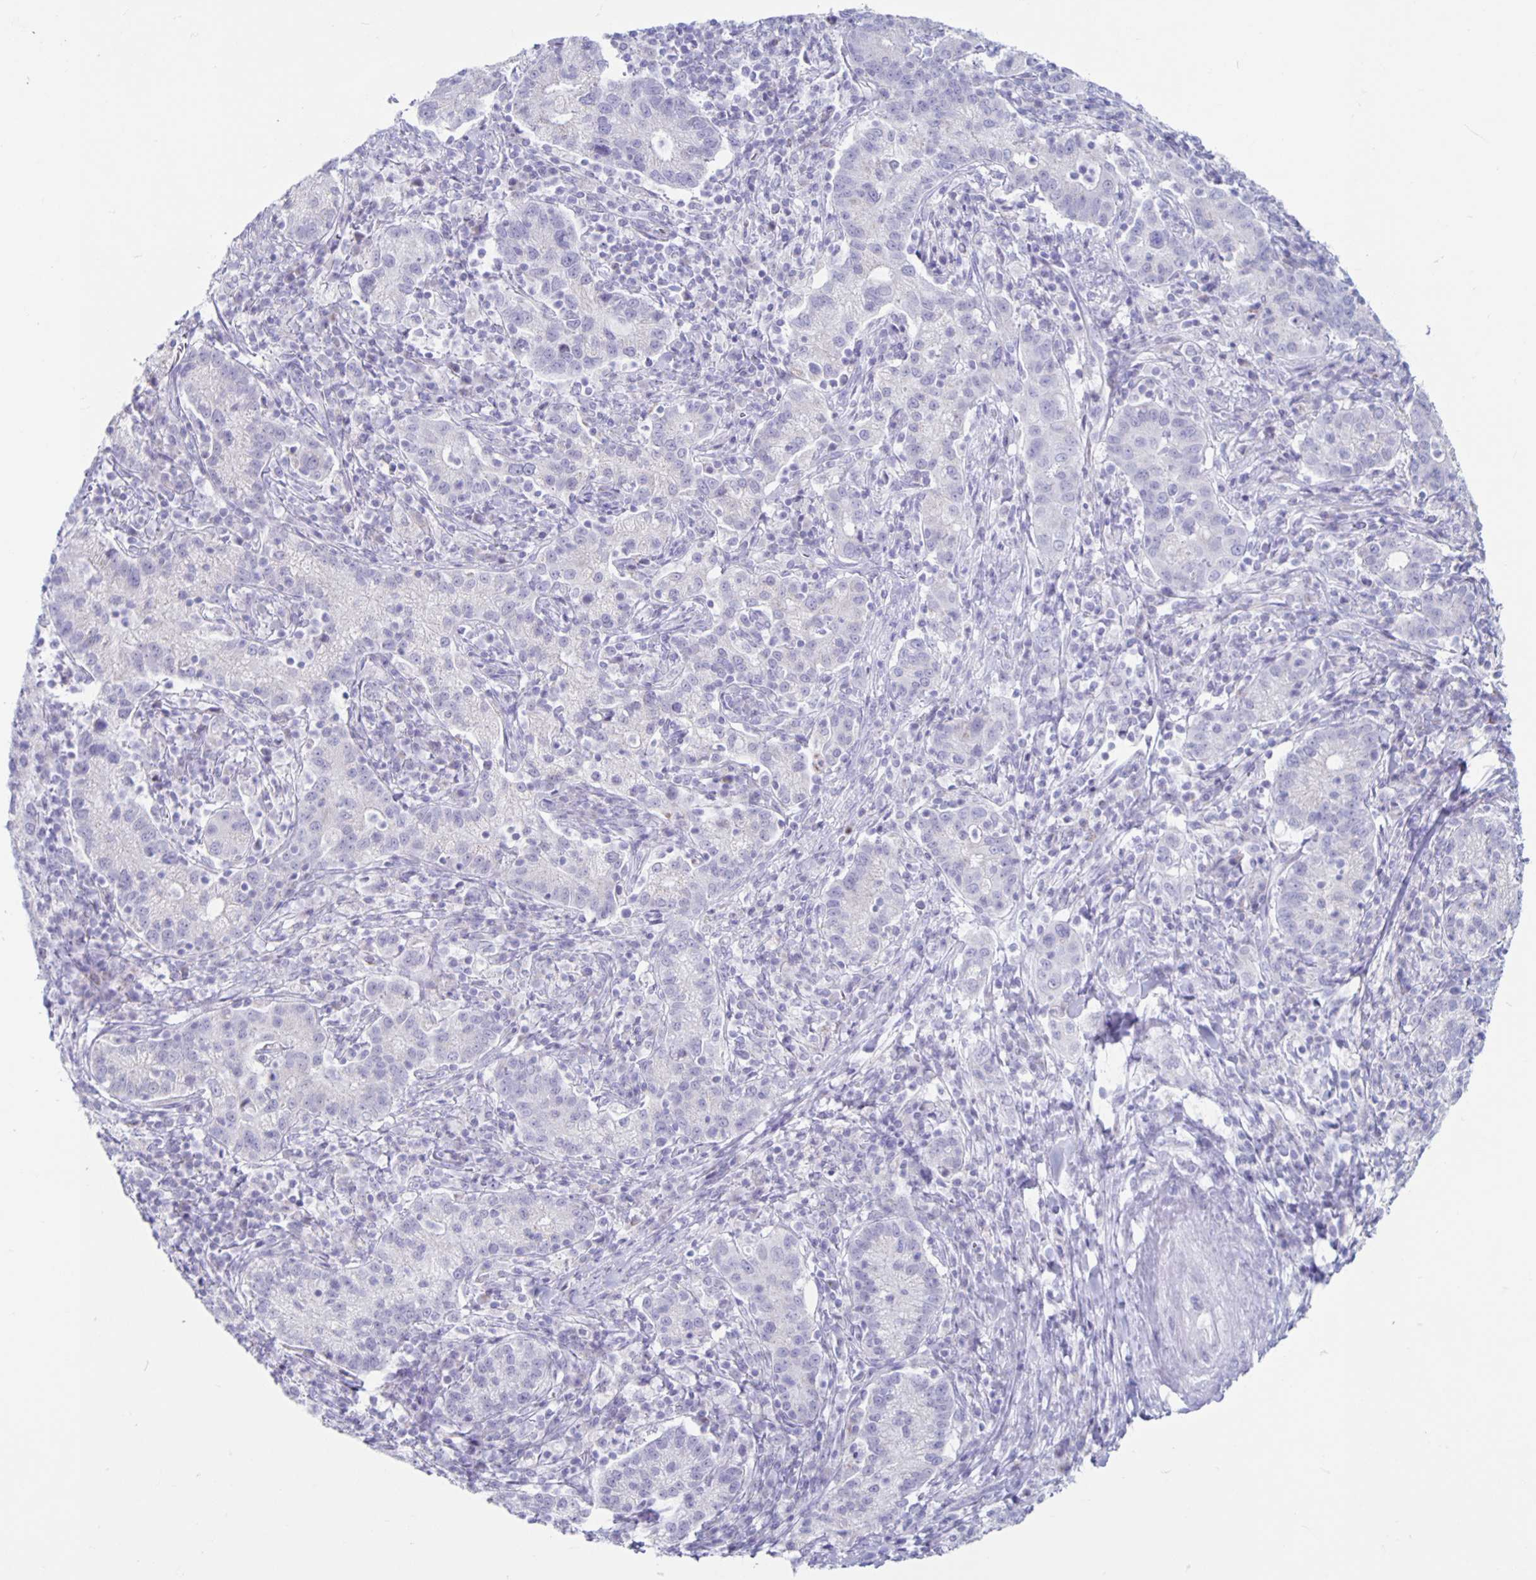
{"staining": {"intensity": "negative", "quantity": "none", "location": "none"}, "tissue": "cervical cancer", "cell_type": "Tumor cells", "image_type": "cancer", "snomed": [{"axis": "morphology", "description": "Normal tissue, NOS"}, {"axis": "morphology", "description": "Adenocarcinoma, NOS"}, {"axis": "topography", "description": "Cervix"}], "caption": "A high-resolution micrograph shows immunohistochemistry staining of cervical cancer, which demonstrates no significant positivity in tumor cells.", "gene": "CT45A5", "patient": {"sex": "female", "age": 44}}